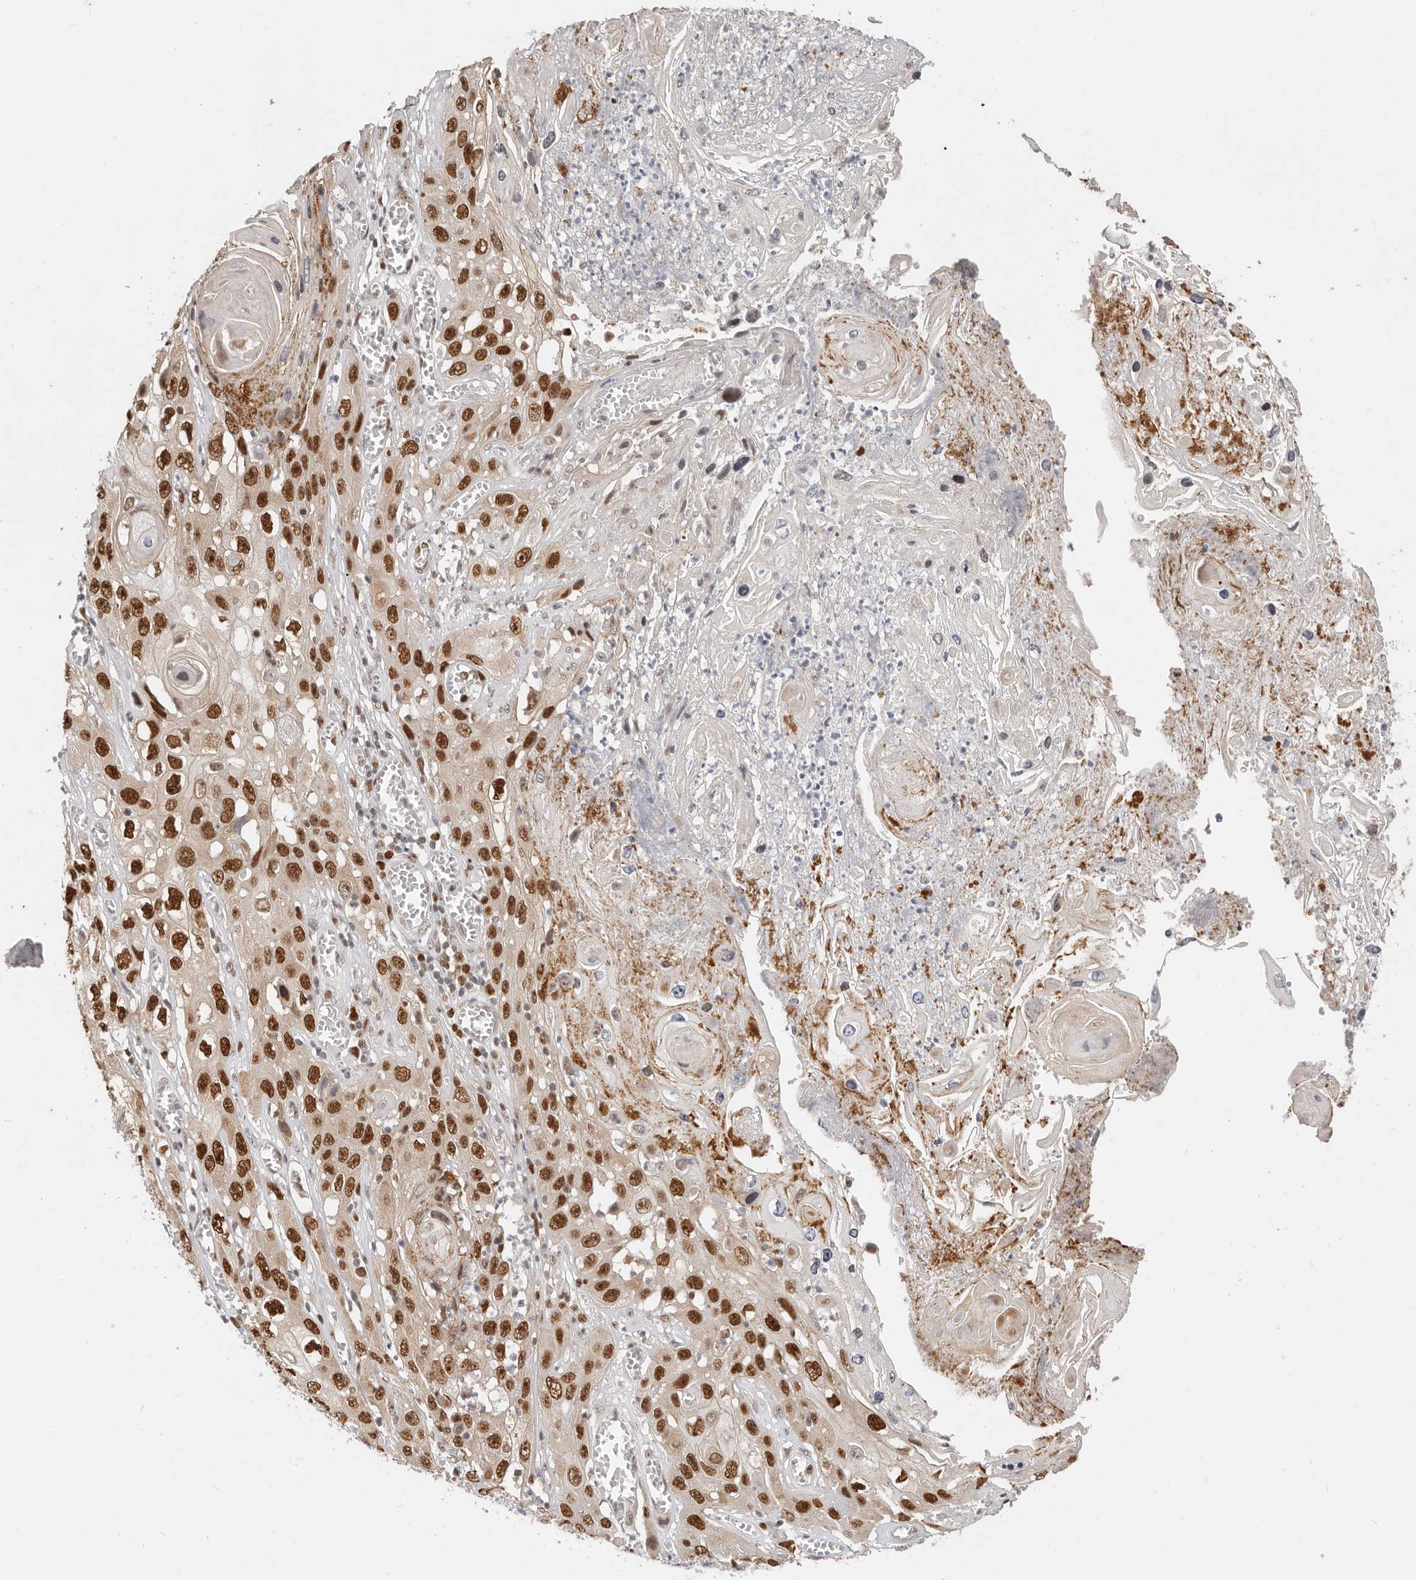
{"staining": {"intensity": "strong", "quantity": ">75%", "location": "nuclear"}, "tissue": "skin cancer", "cell_type": "Tumor cells", "image_type": "cancer", "snomed": [{"axis": "morphology", "description": "Squamous cell carcinoma, NOS"}, {"axis": "topography", "description": "Skin"}], "caption": "This histopathology image displays skin squamous cell carcinoma stained with immunohistochemistry (IHC) to label a protein in brown. The nuclear of tumor cells show strong positivity for the protein. Nuclei are counter-stained blue.", "gene": "RFC2", "patient": {"sex": "male", "age": 55}}